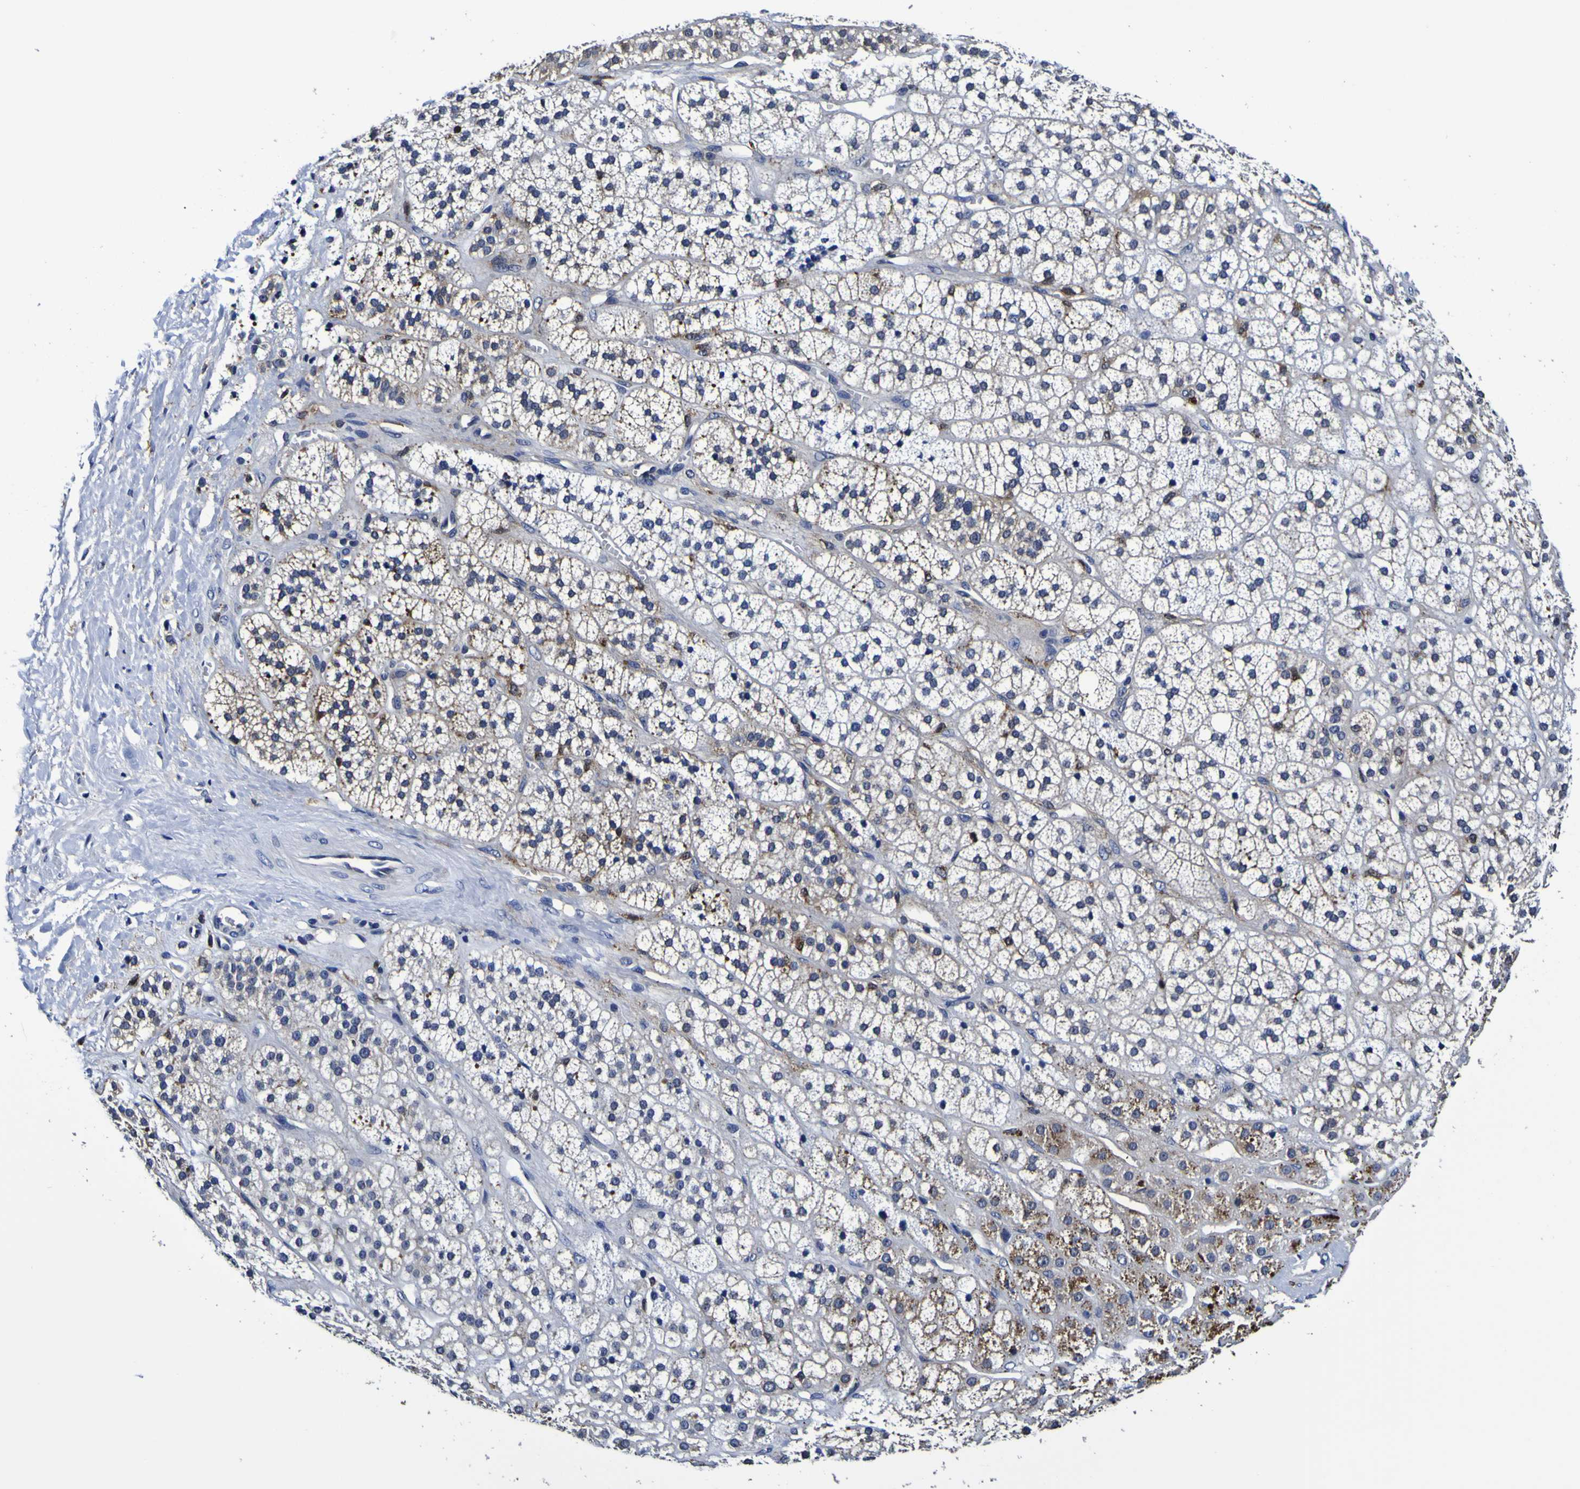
{"staining": {"intensity": "moderate", "quantity": "<25%", "location": "cytoplasmic/membranous"}, "tissue": "adrenal gland", "cell_type": "Glandular cells", "image_type": "normal", "snomed": [{"axis": "morphology", "description": "Normal tissue, NOS"}, {"axis": "topography", "description": "Adrenal gland"}], "caption": "Immunohistochemical staining of benign adrenal gland exhibits low levels of moderate cytoplasmic/membranous staining in approximately <25% of glandular cells.", "gene": "GPX1", "patient": {"sex": "male", "age": 56}}